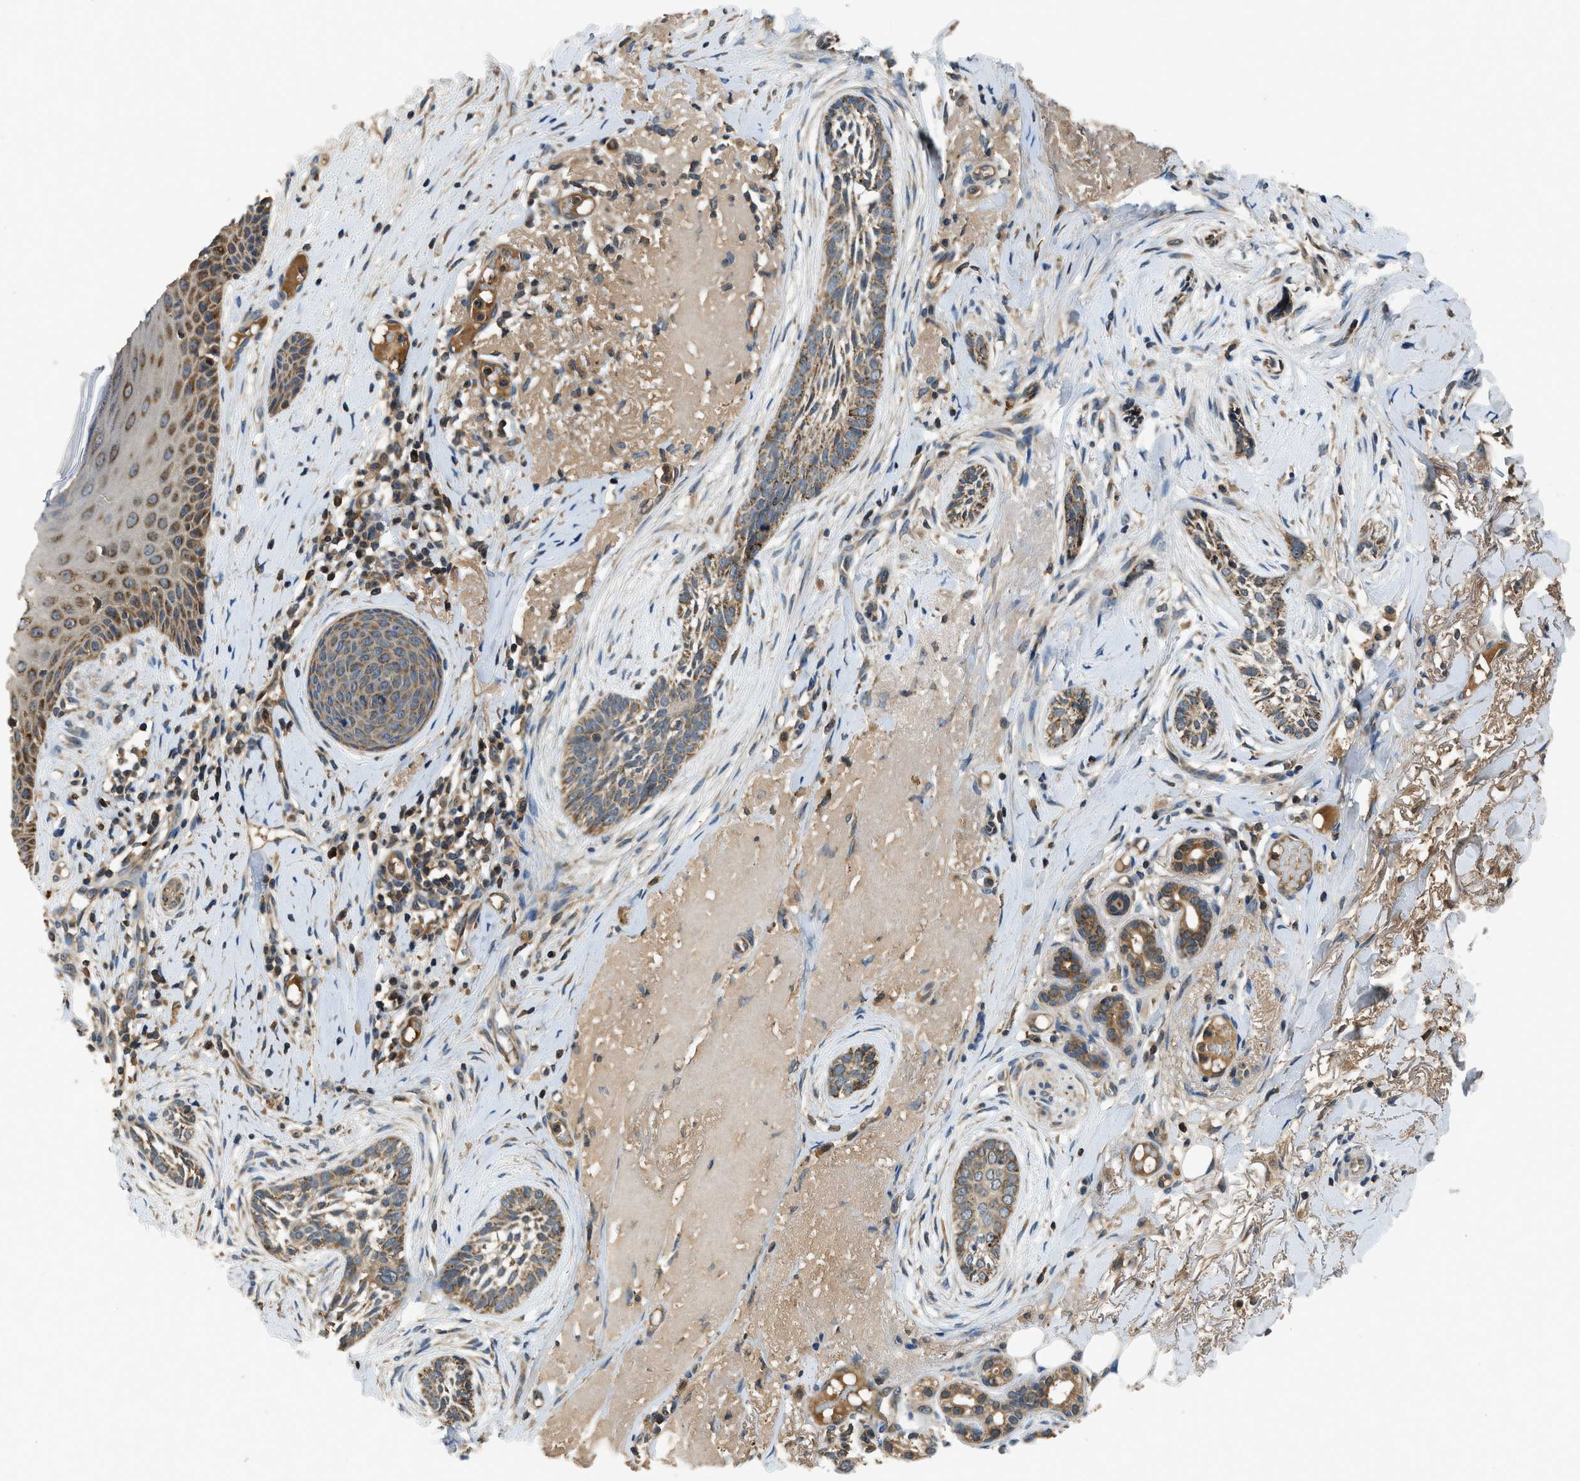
{"staining": {"intensity": "moderate", "quantity": ">75%", "location": "cytoplasmic/membranous"}, "tissue": "skin cancer", "cell_type": "Tumor cells", "image_type": "cancer", "snomed": [{"axis": "morphology", "description": "Basal cell carcinoma"}, {"axis": "topography", "description": "Skin"}], "caption": "Moderate cytoplasmic/membranous protein expression is seen in about >75% of tumor cells in skin basal cell carcinoma.", "gene": "PAFAH2", "patient": {"sex": "female", "age": 88}}